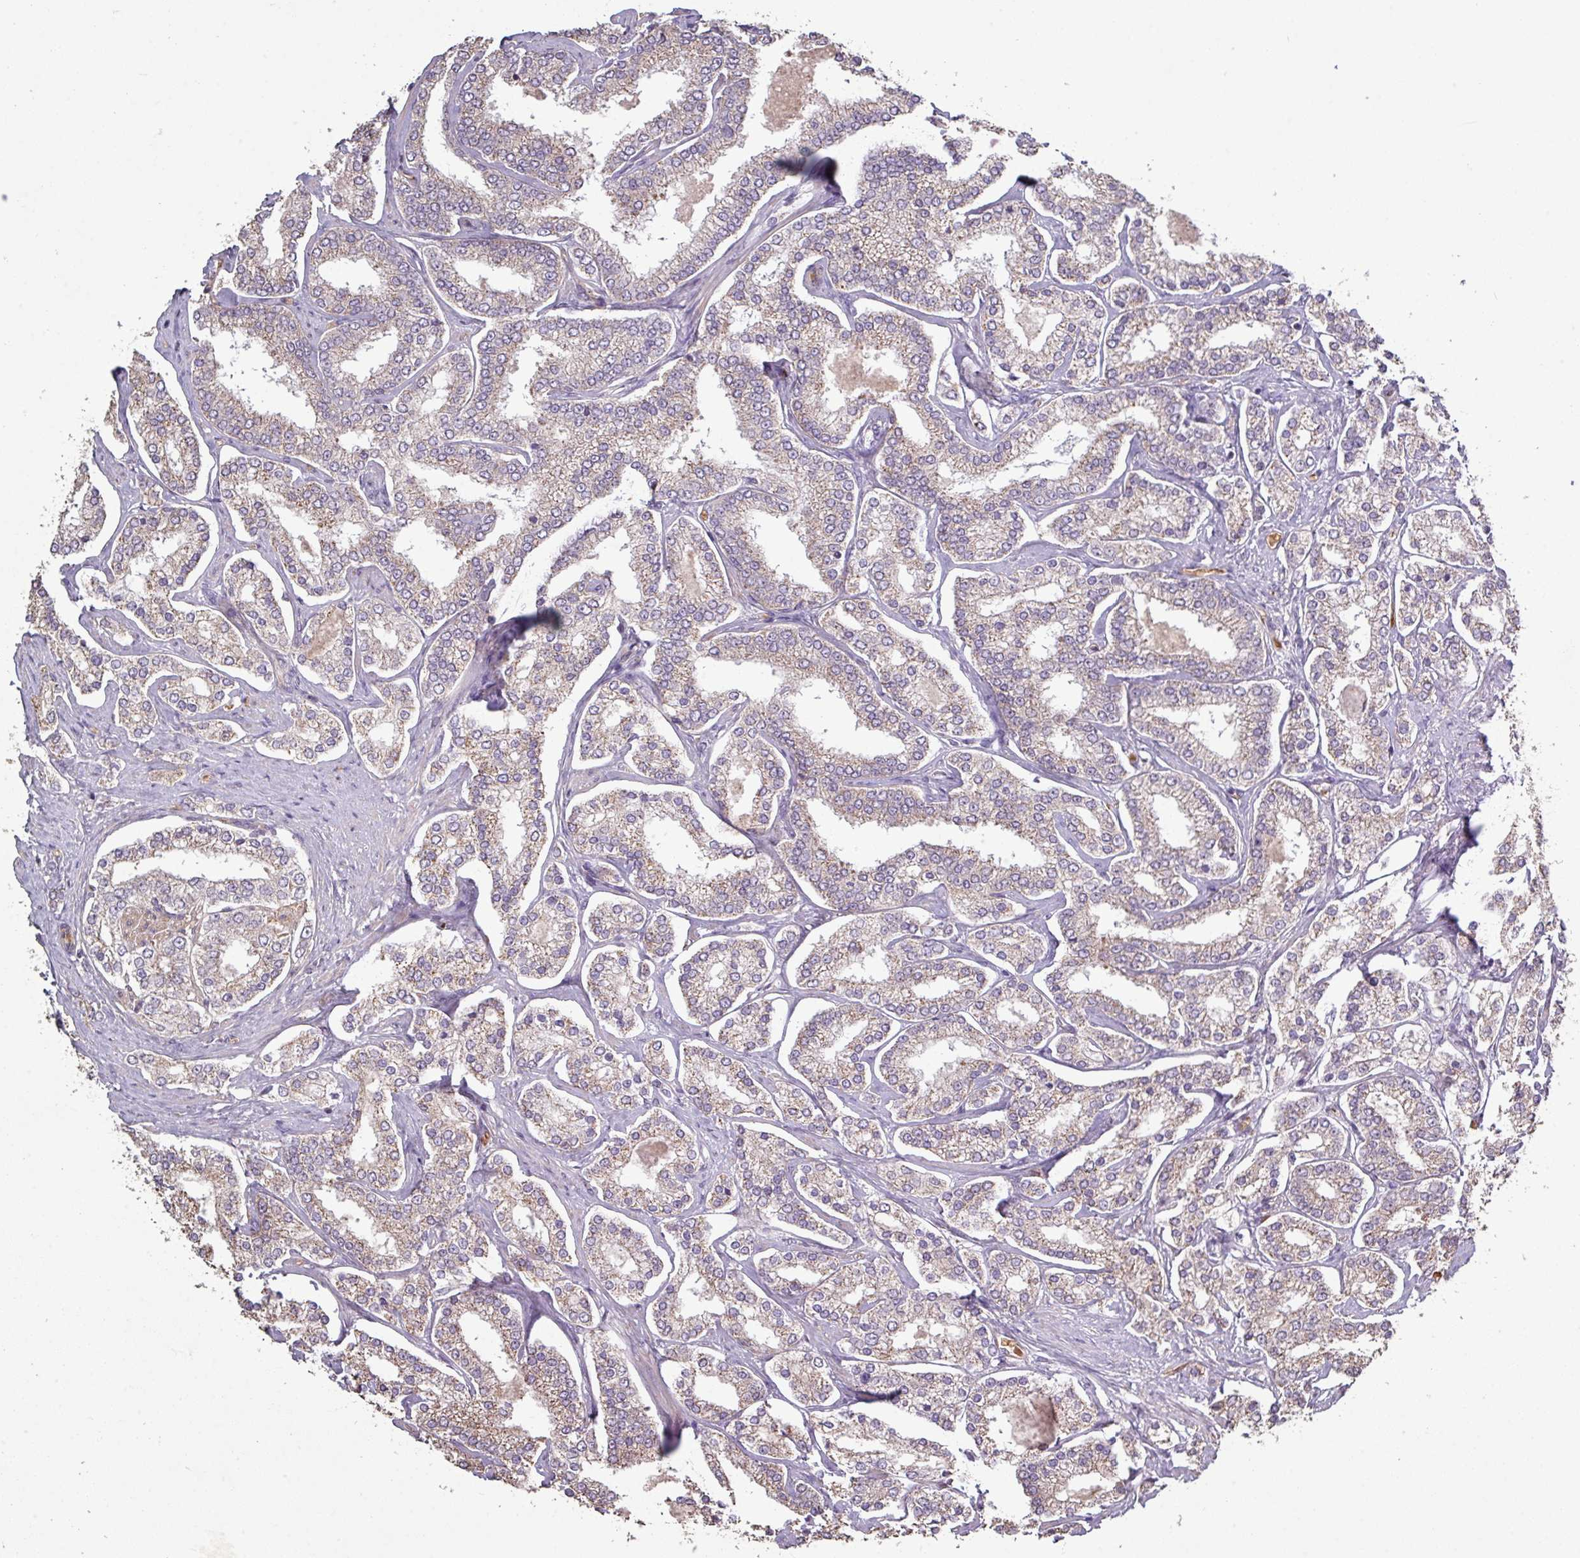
{"staining": {"intensity": "weak", "quantity": ">75%", "location": "cytoplasmic/membranous"}, "tissue": "prostate cancer", "cell_type": "Tumor cells", "image_type": "cancer", "snomed": [{"axis": "morphology", "description": "Normal tissue, NOS"}, {"axis": "morphology", "description": "Adenocarcinoma, High grade"}, {"axis": "topography", "description": "Prostate"}], "caption": "DAB (3,3'-diaminobenzidine) immunohistochemical staining of human prostate cancer (high-grade adenocarcinoma) displays weak cytoplasmic/membranous protein positivity in approximately >75% of tumor cells.", "gene": "NHSL2", "patient": {"sex": "male", "age": 83}}